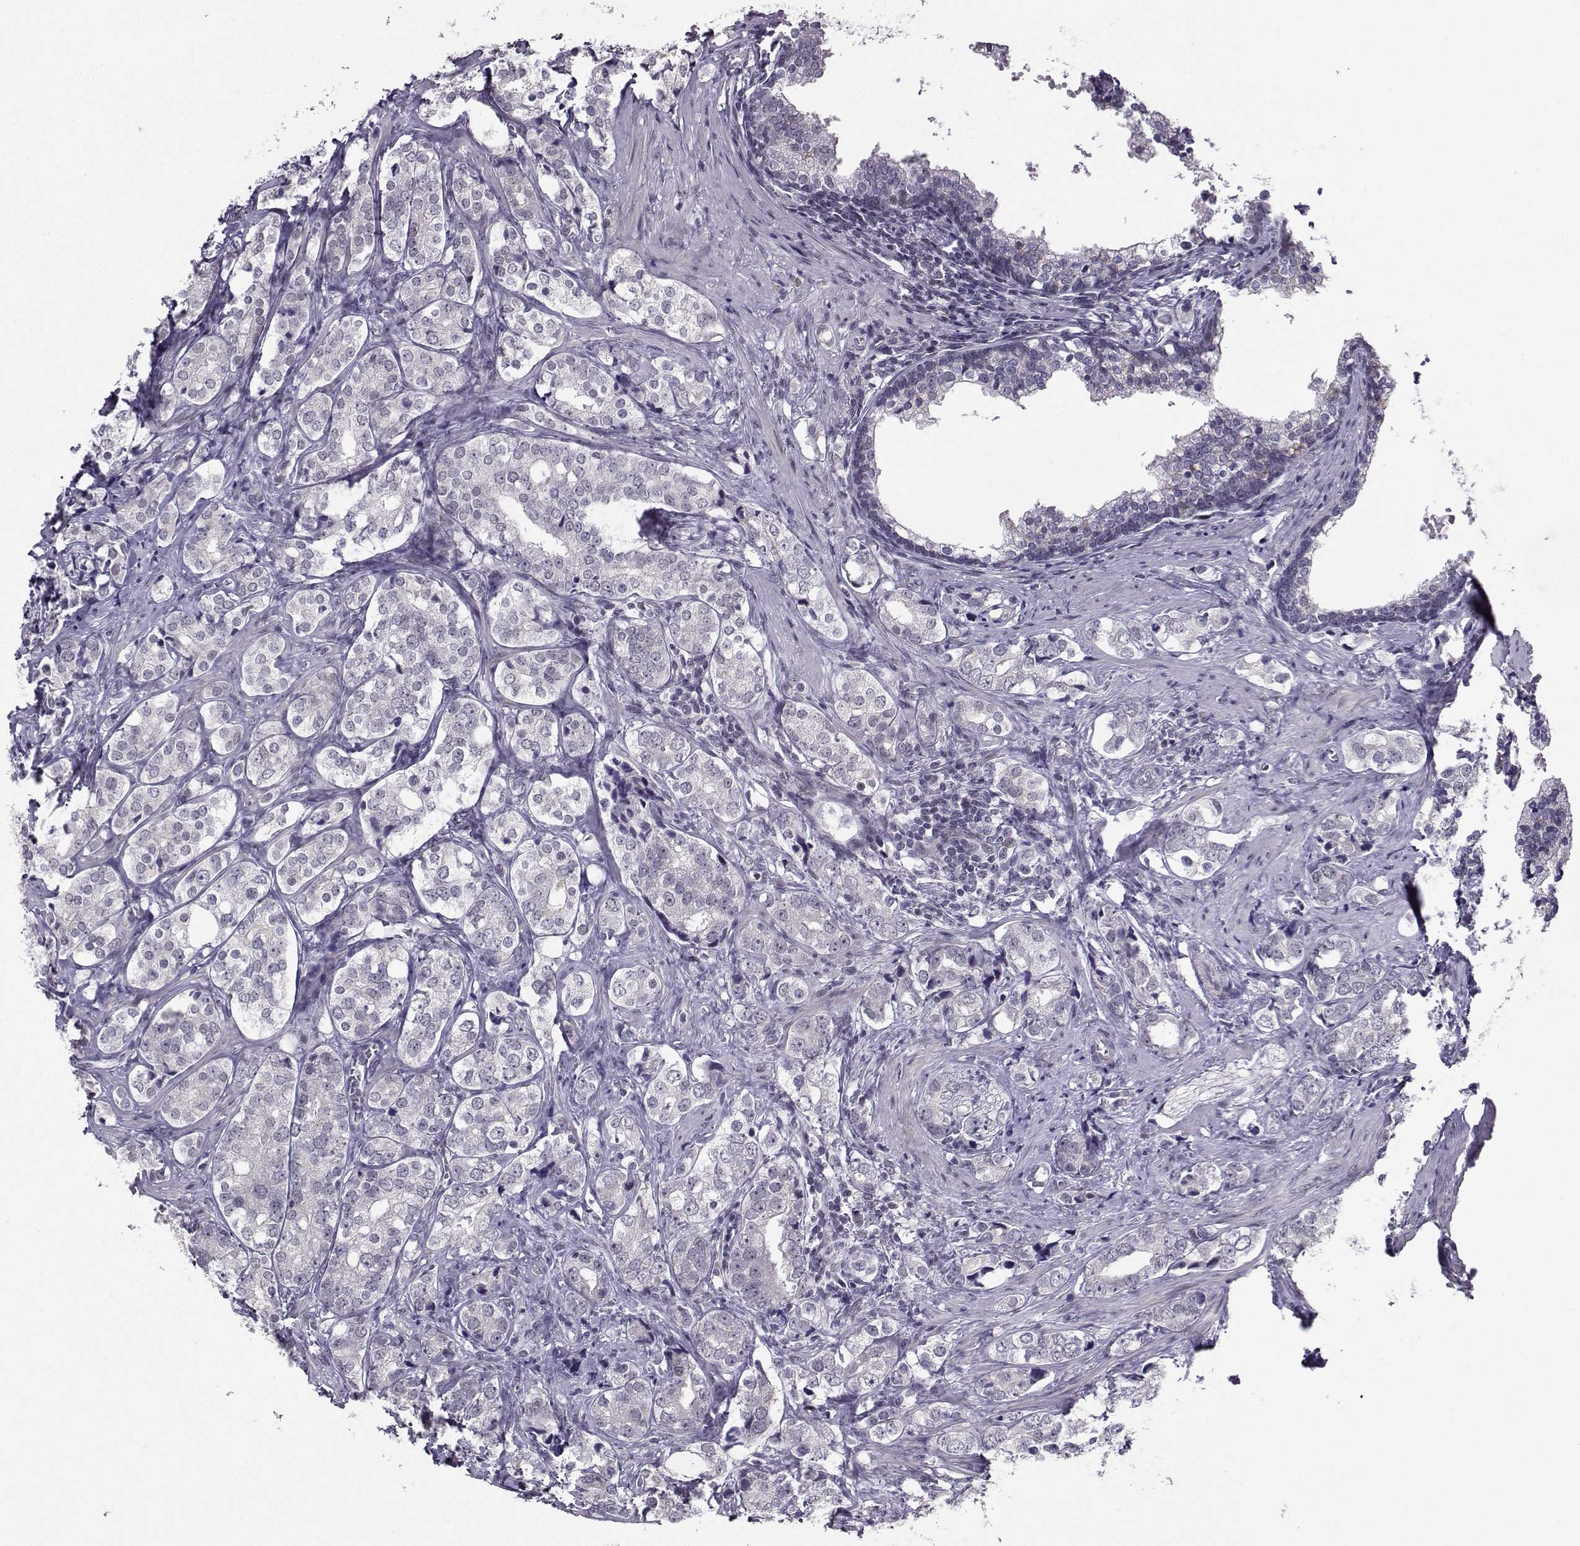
{"staining": {"intensity": "negative", "quantity": "none", "location": "none"}, "tissue": "prostate cancer", "cell_type": "Tumor cells", "image_type": "cancer", "snomed": [{"axis": "morphology", "description": "Adenocarcinoma, NOS"}, {"axis": "topography", "description": "Prostate and seminal vesicle, NOS"}], "caption": "This is an immunohistochemistry histopathology image of prostate adenocarcinoma. There is no staining in tumor cells.", "gene": "LIN28A", "patient": {"sex": "male", "age": 63}}